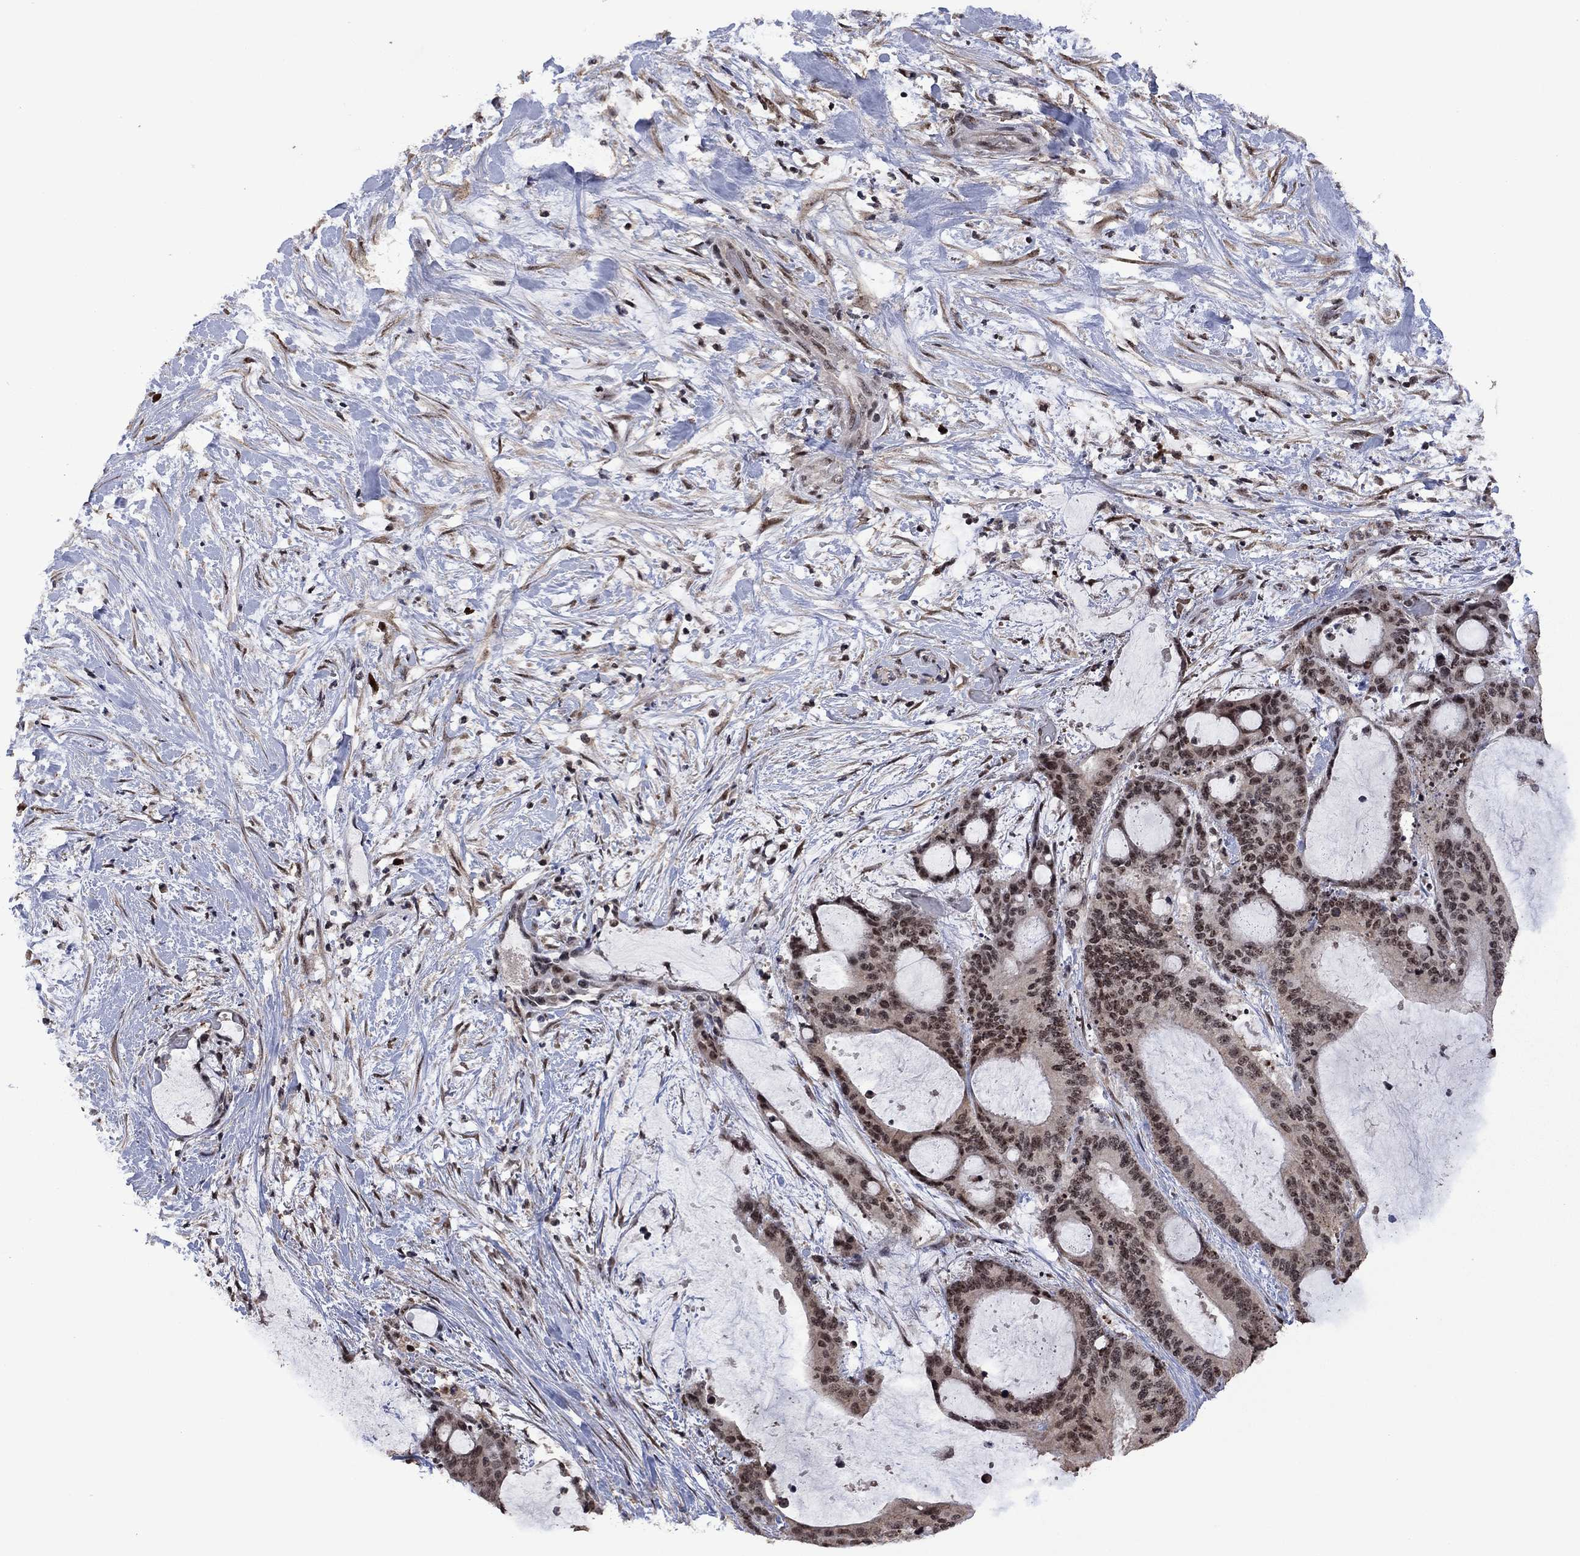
{"staining": {"intensity": "moderate", "quantity": "25%-75%", "location": "nuclear"}, "tissue": "liver cancer", "cell_type": "Tumor cells", "image_type": "cancer", "snomed": [{"axis": "morphology", "description": "Normal tissue, NOS"}, {"axis": "morphology", "description": "Cholangiocarcinoma"}, {"axis": "topography", "description": "Liver"}, {"axis": "topography", "description": "Peripheral nerve tissue"}], "caption": "There is medium levels of moderate nuclear expression in tumor cells of liver cholangiocarcinoma, as demonstrated by immunohistochemical staining (brown color).", "gene": "FBL", "patient": {"sex": "female", "age": 73}}